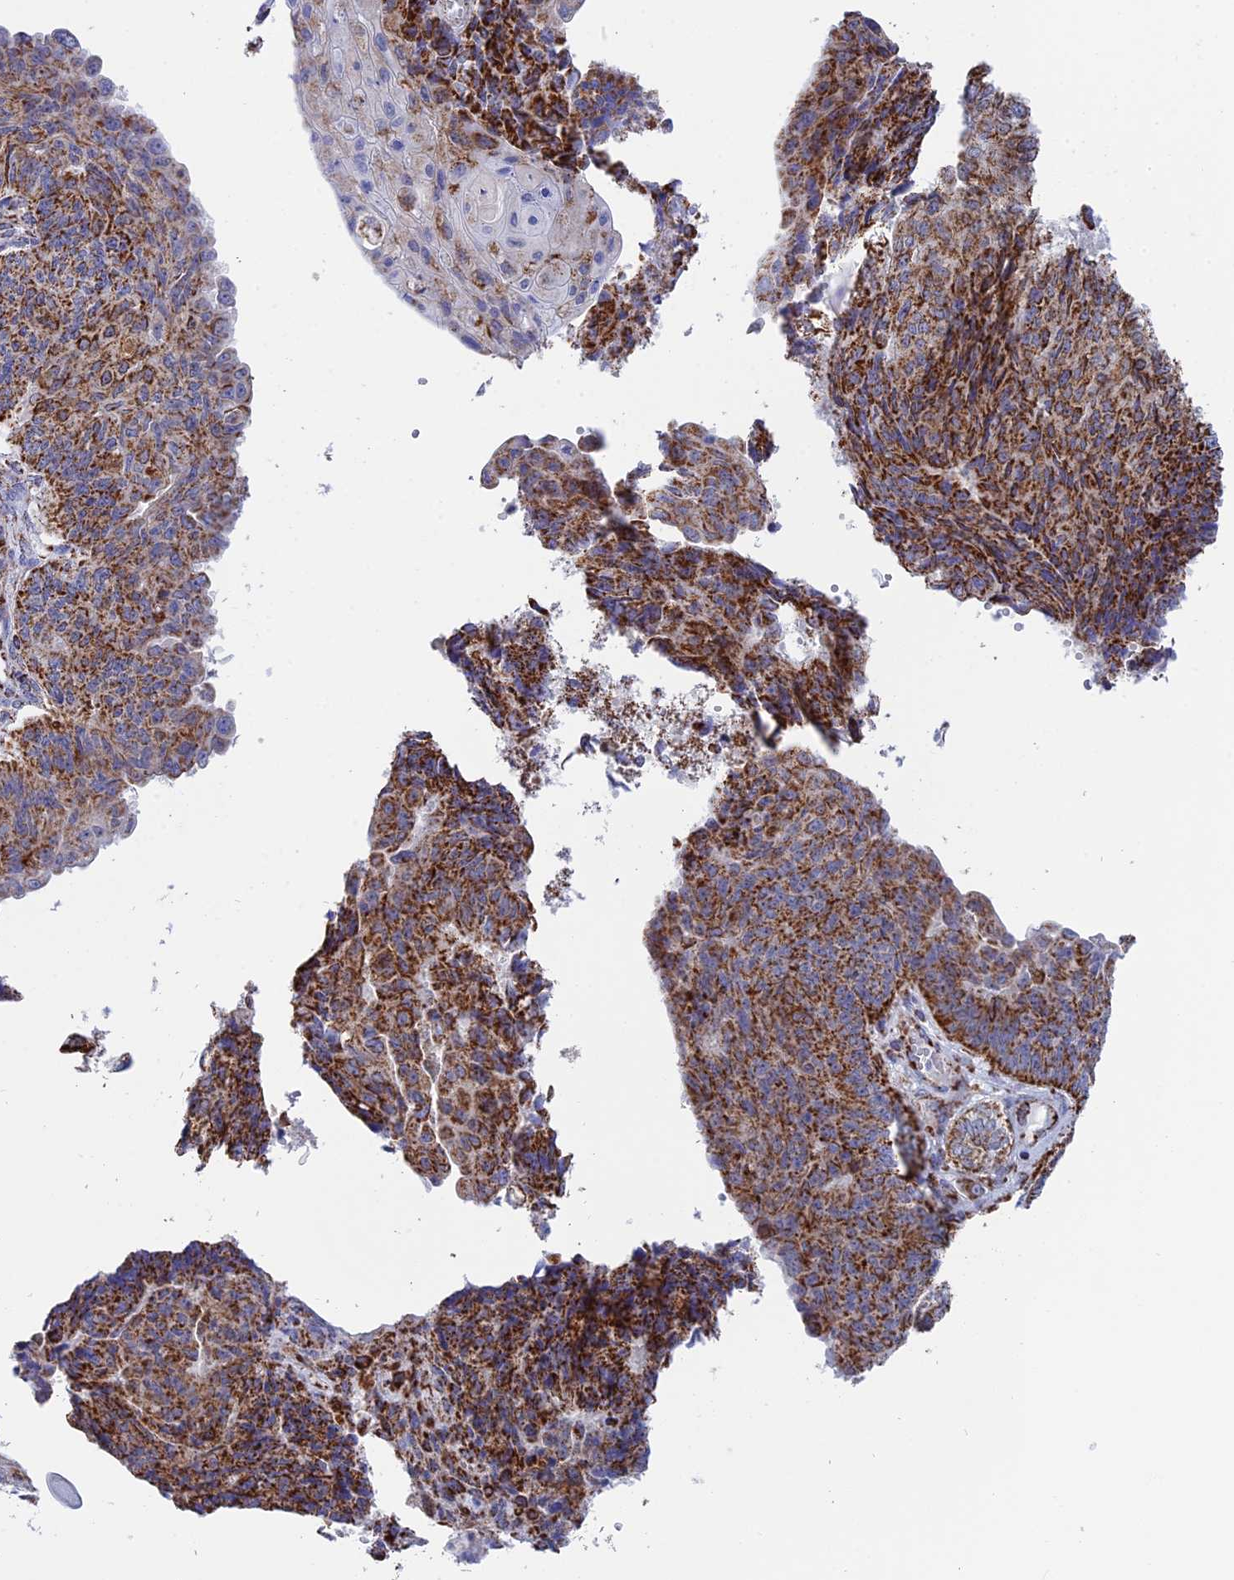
{"staining": {"intensity": "moderate", "quantity": ">75%", "location": "cytoplasmic/membranous"}, "tissue": "endometrial cancer", "cell_type": "Tumor cells", "image_type": "cancer", "snomed": [{"axis": "morphology", "description": "Adenocarcinoma, NOS"}, {"axis": "topography", "description": "Endometrium"}], "caption": "Protein staining of endometrial cancer (adenocarcinoma) tissue displays moderate cytoplasmic/membranous staining in approximately >75% of tumor cells.", "gene": "NDUFA5", "patient": {"sex": "female", "age": 32}}